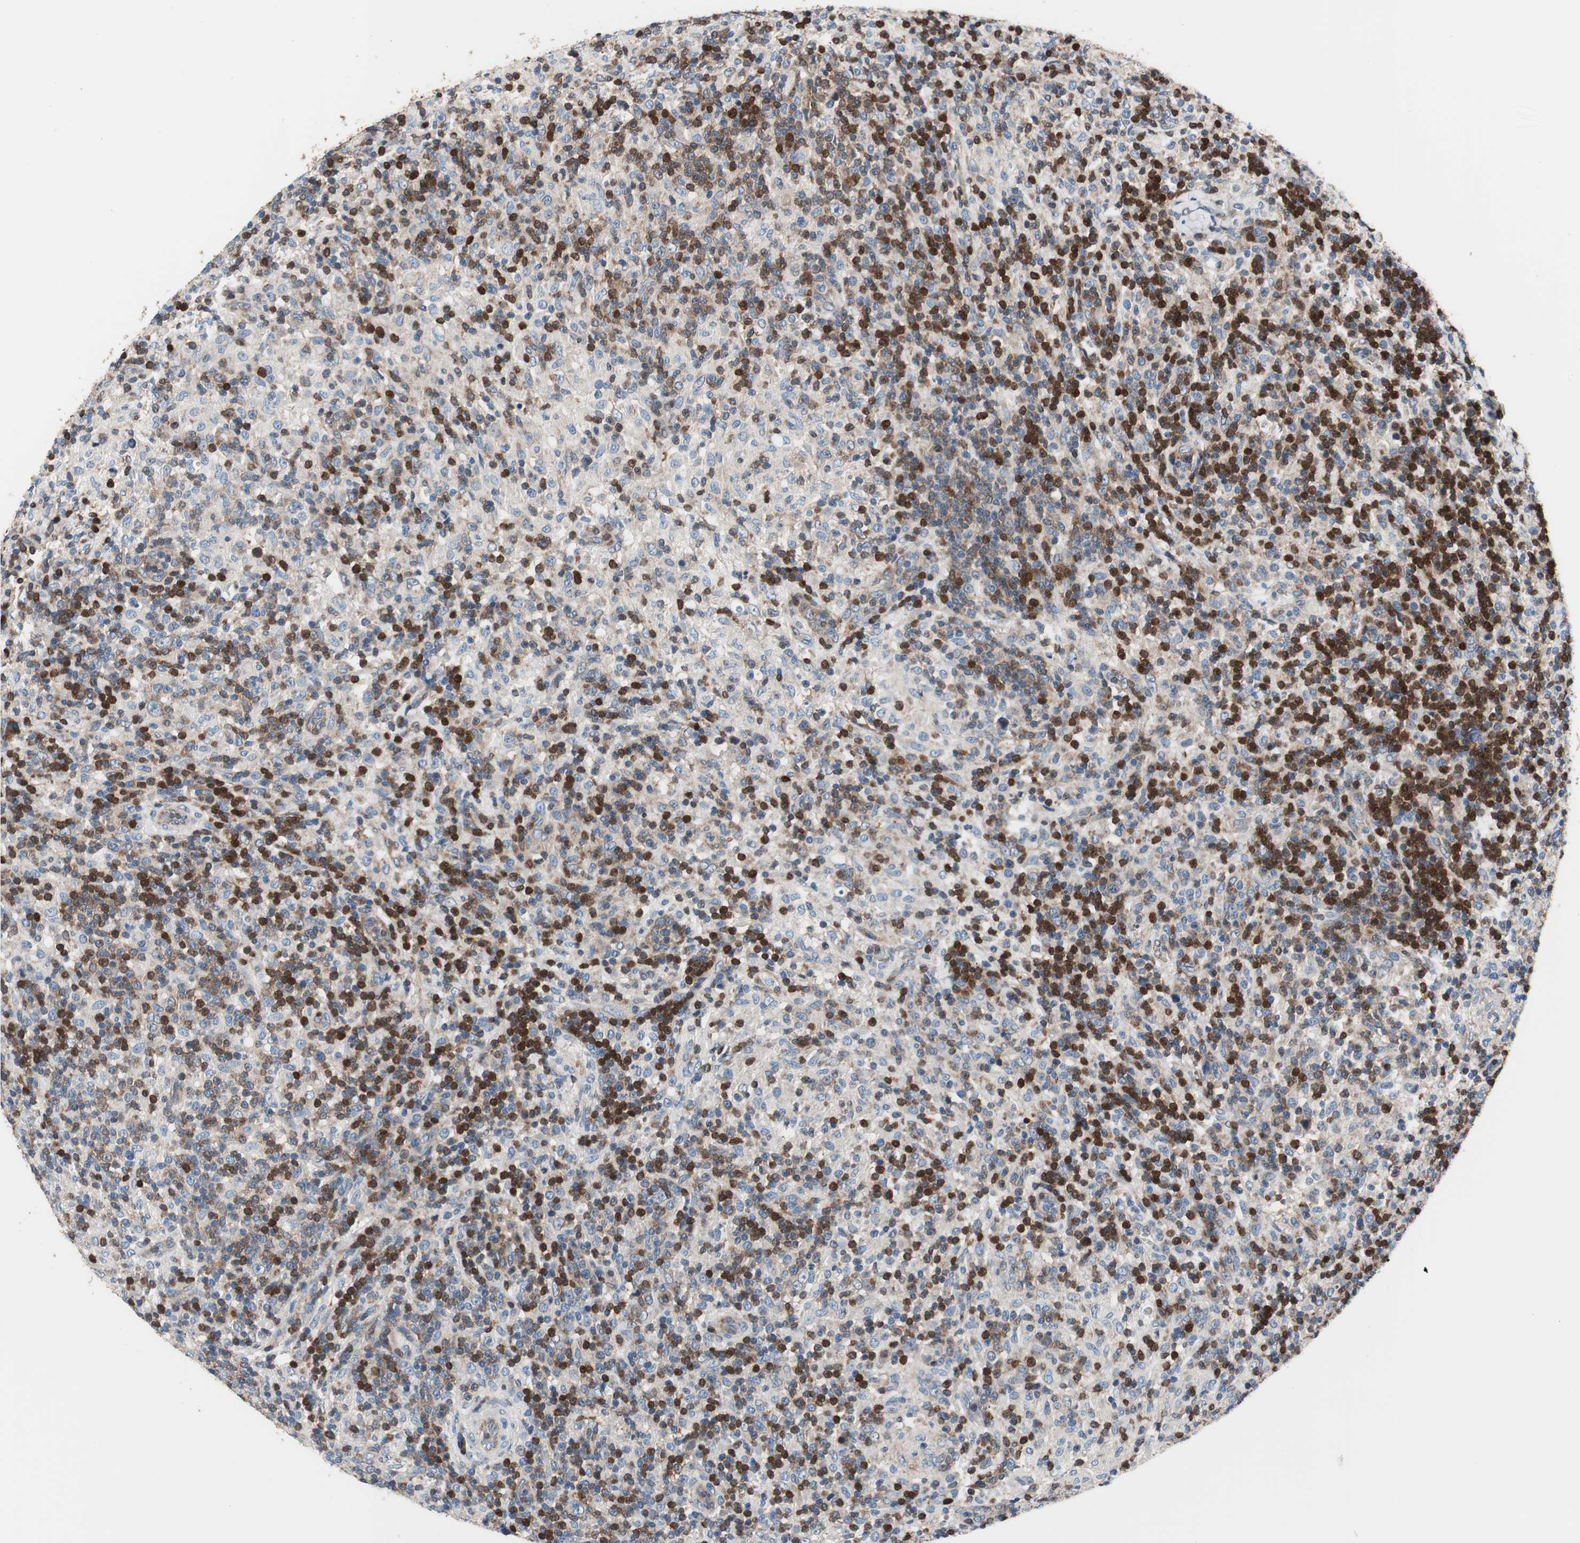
{"staining": {"intensity": "negative", "quantity": "none", "location": "none"}, "tissue": "lymphoma", "cell_type": "Tumor cells", "image_type": "cancer", "snomed": [{"axis": "morphology", "description": "Hodgkin's disease, NOS"}, {"axis": "topography", "description": "Lymph node"}], "caption": "Hodgkin's disease was stained to show a protein in brown. There is no significant positivity in tumor cells.", "gene": "PRDX2", "patient": {"sex": "male", "age": 70}}